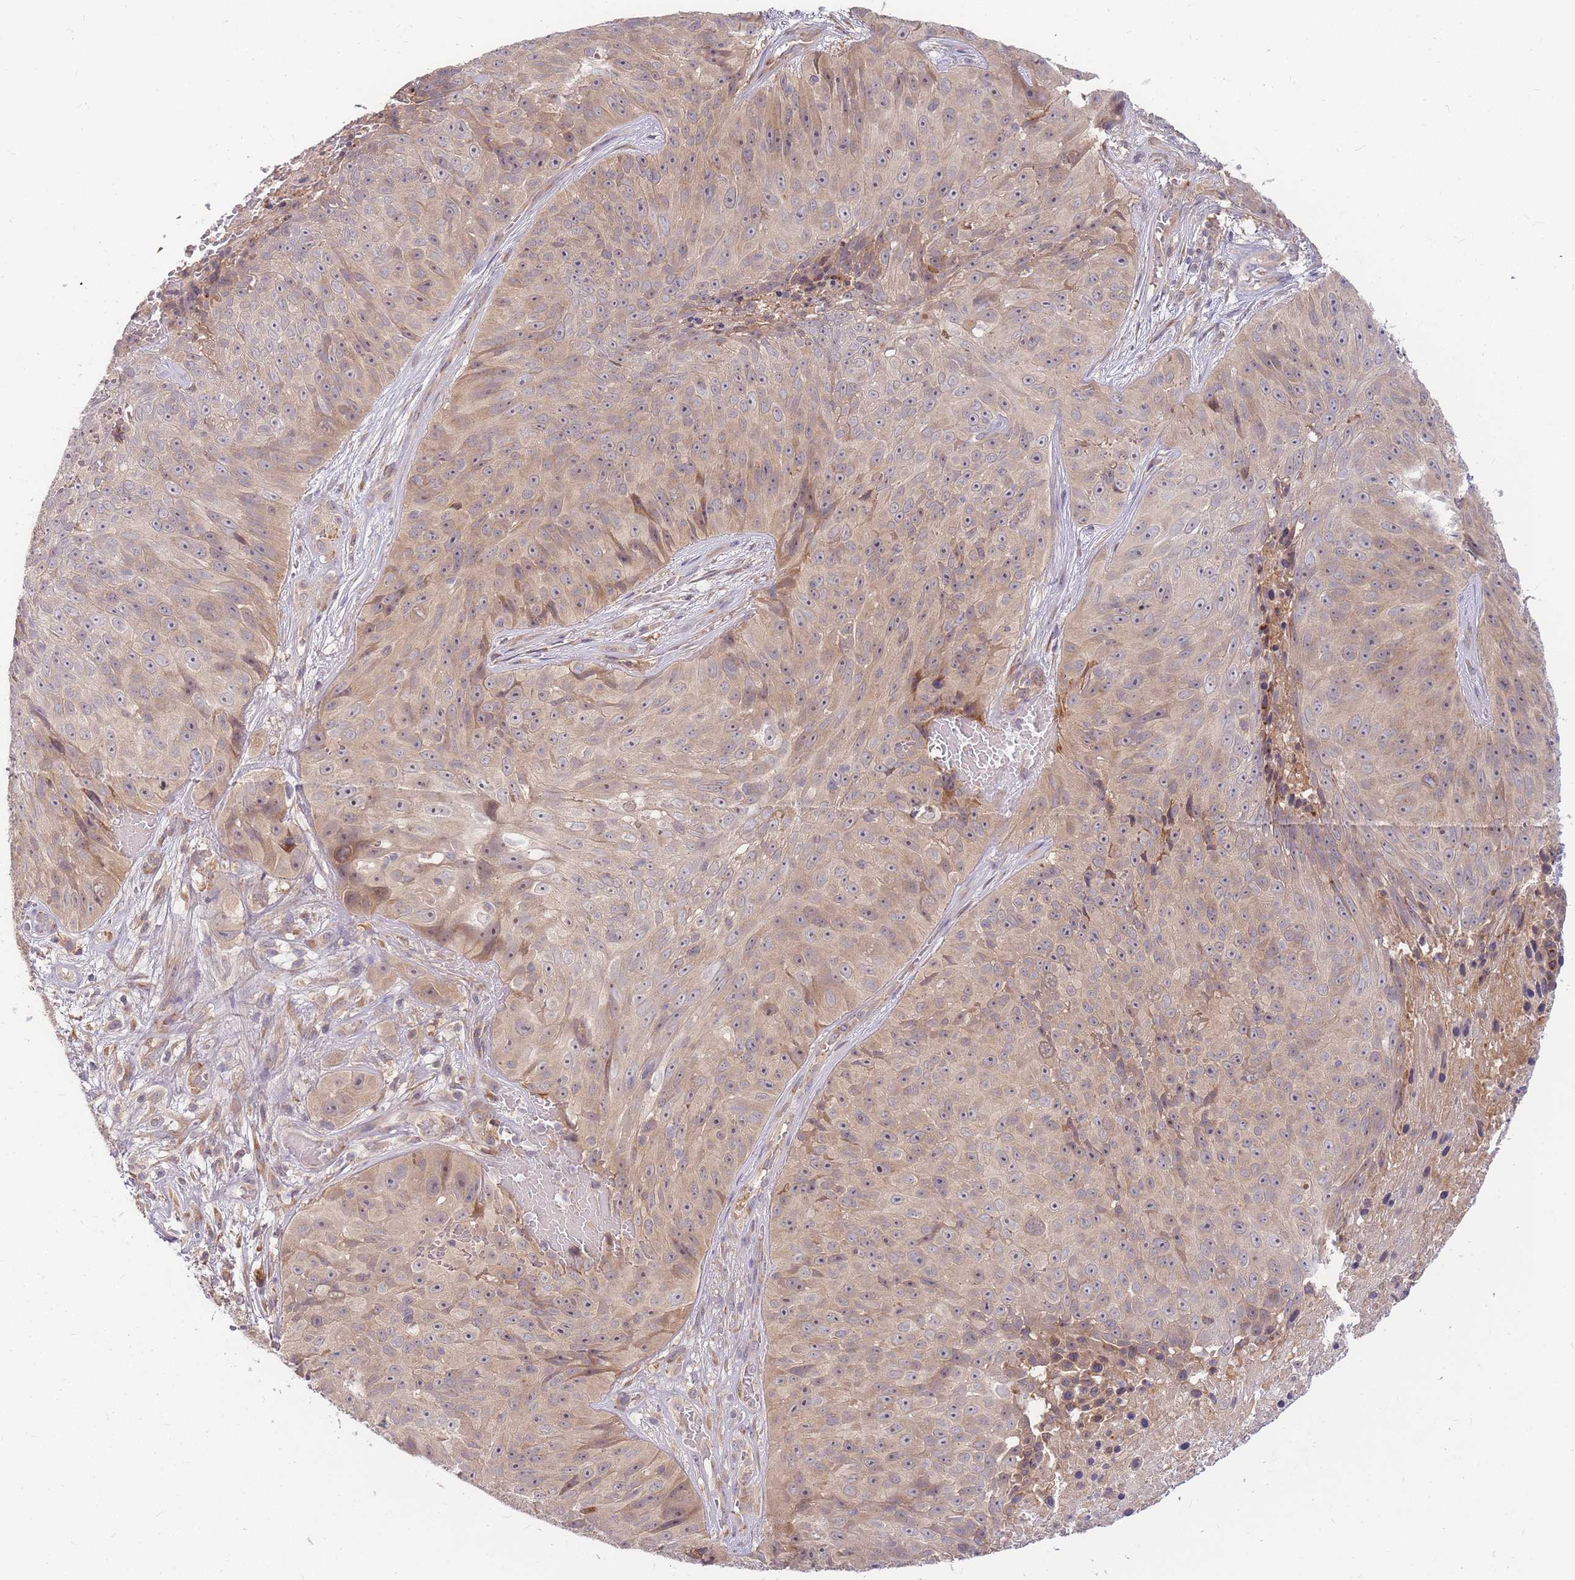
{"staining": {"intensity": "weak", "quantity": ">75%", "location": "cytoplasmic/membranous,nuclear"}, "tissue": "skin cancer", "cell_type": "Tumor cells", "image_type": "cancer", "snomed": [{"axis": "morphology", "description": "Squamous cell carcinoma, NOS"}, {"axis": "topography", "description": "Skin"}], "caption": "A brown stain highlights weak cytoplasmic/membranous and nuclear expression of a protein in human skin cancer (squamous cell carcinoma) tumor cells. Ihc stains the protein of interest in brown and the nuclei are stained blue.", "gene": "ZNF577", "patient": {"sex": "female", "age": 87}}